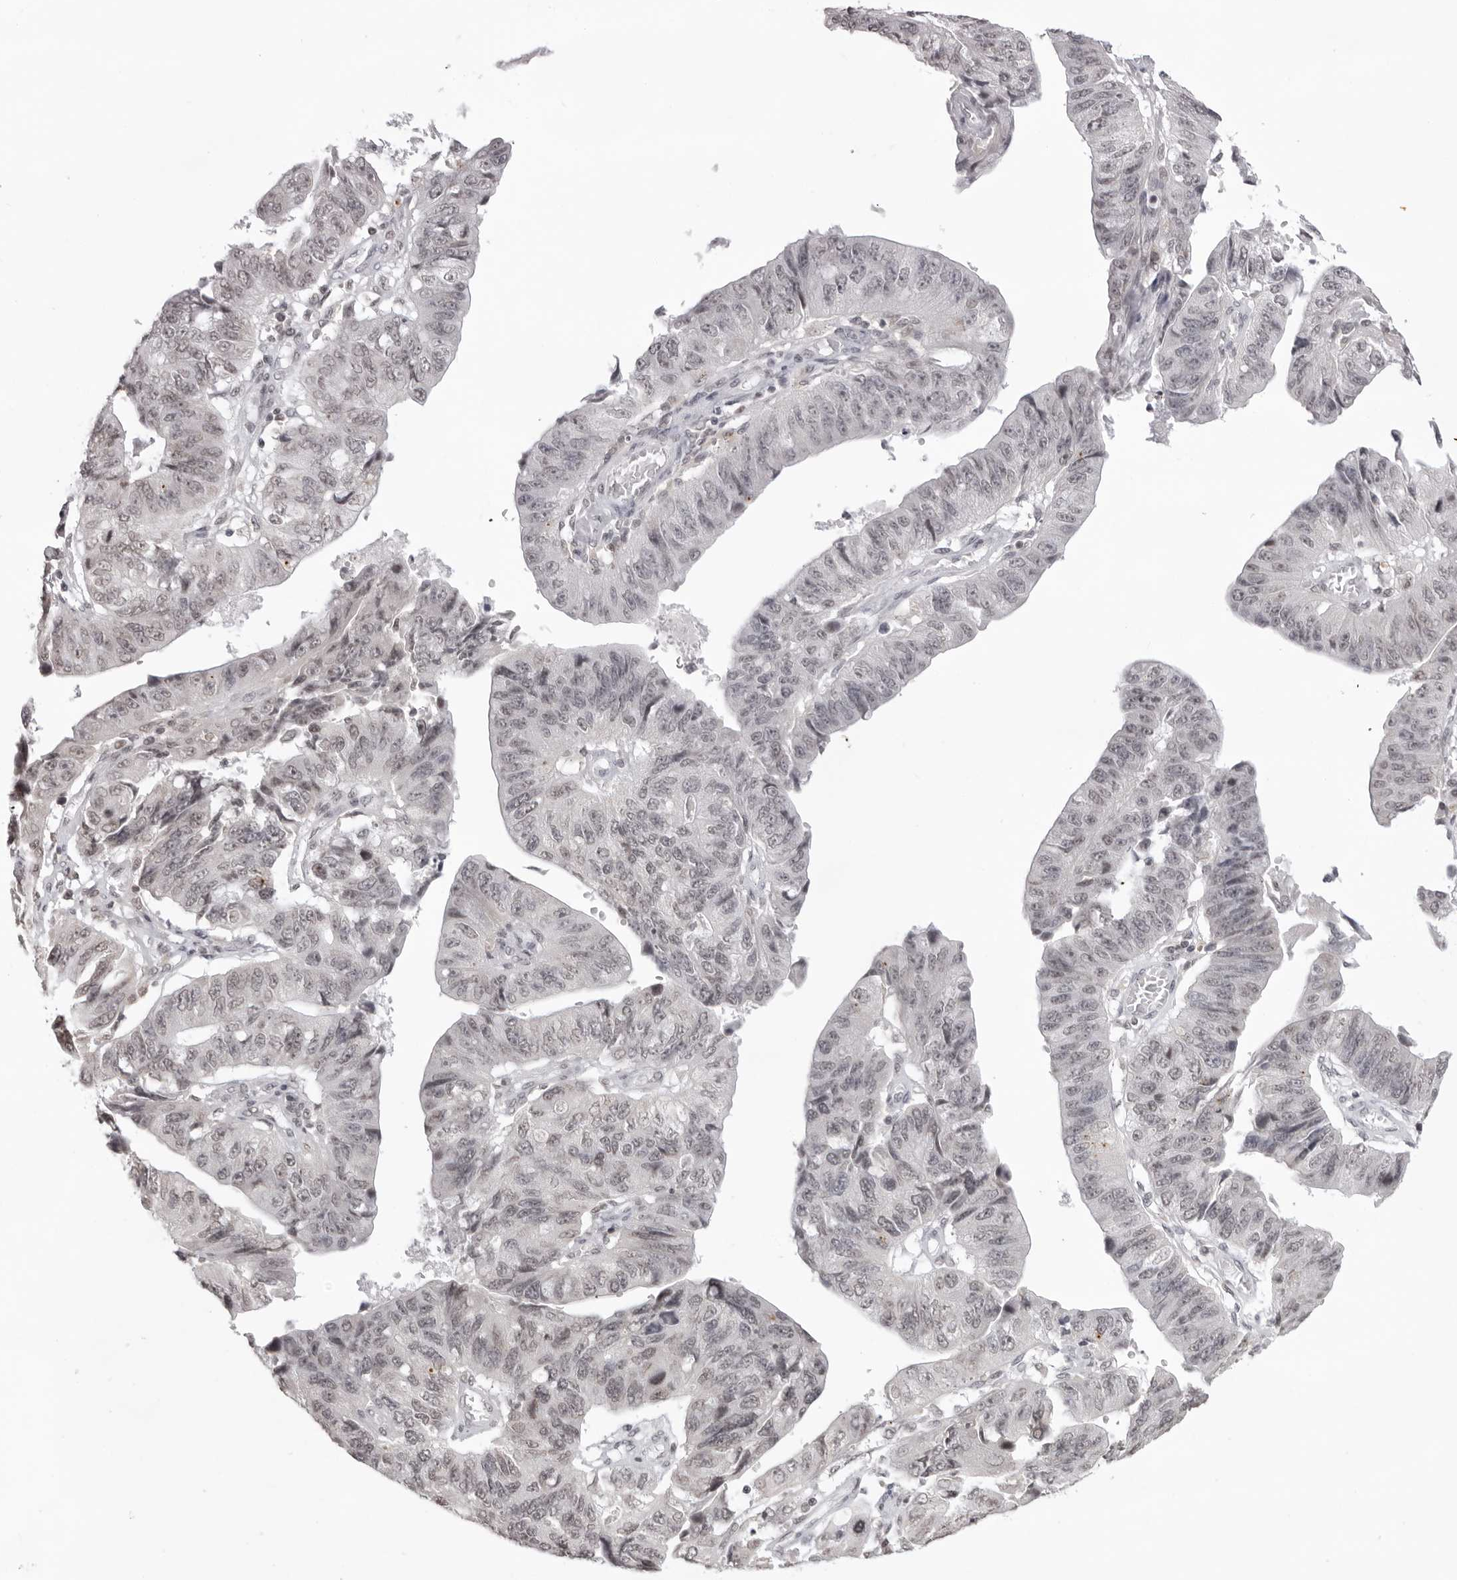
{"staining": {"intensity": "weak", "quantity": "25%-75%", "location": "nuclear"}, "tissue": "stomach cancer", "cell_type": "Tumor cells", "image_type": "cancer", "snomed": [{"axis": "morphology", "description": "Adenocarcinoma, NOS"}, {"axis": "topography", "description": "Stomach"}], "caption": "DAB (3,3'-diaminobenzidine) immunohistochemical staining of human stomach cancer (adenocarcinoma) demonstrates weak nuclear protein positivity in about 25%-75% of tumor cells. Nuclei are stained in blue.", "gene": "NTM", "patient": {"sex": "male", "age": 59}}